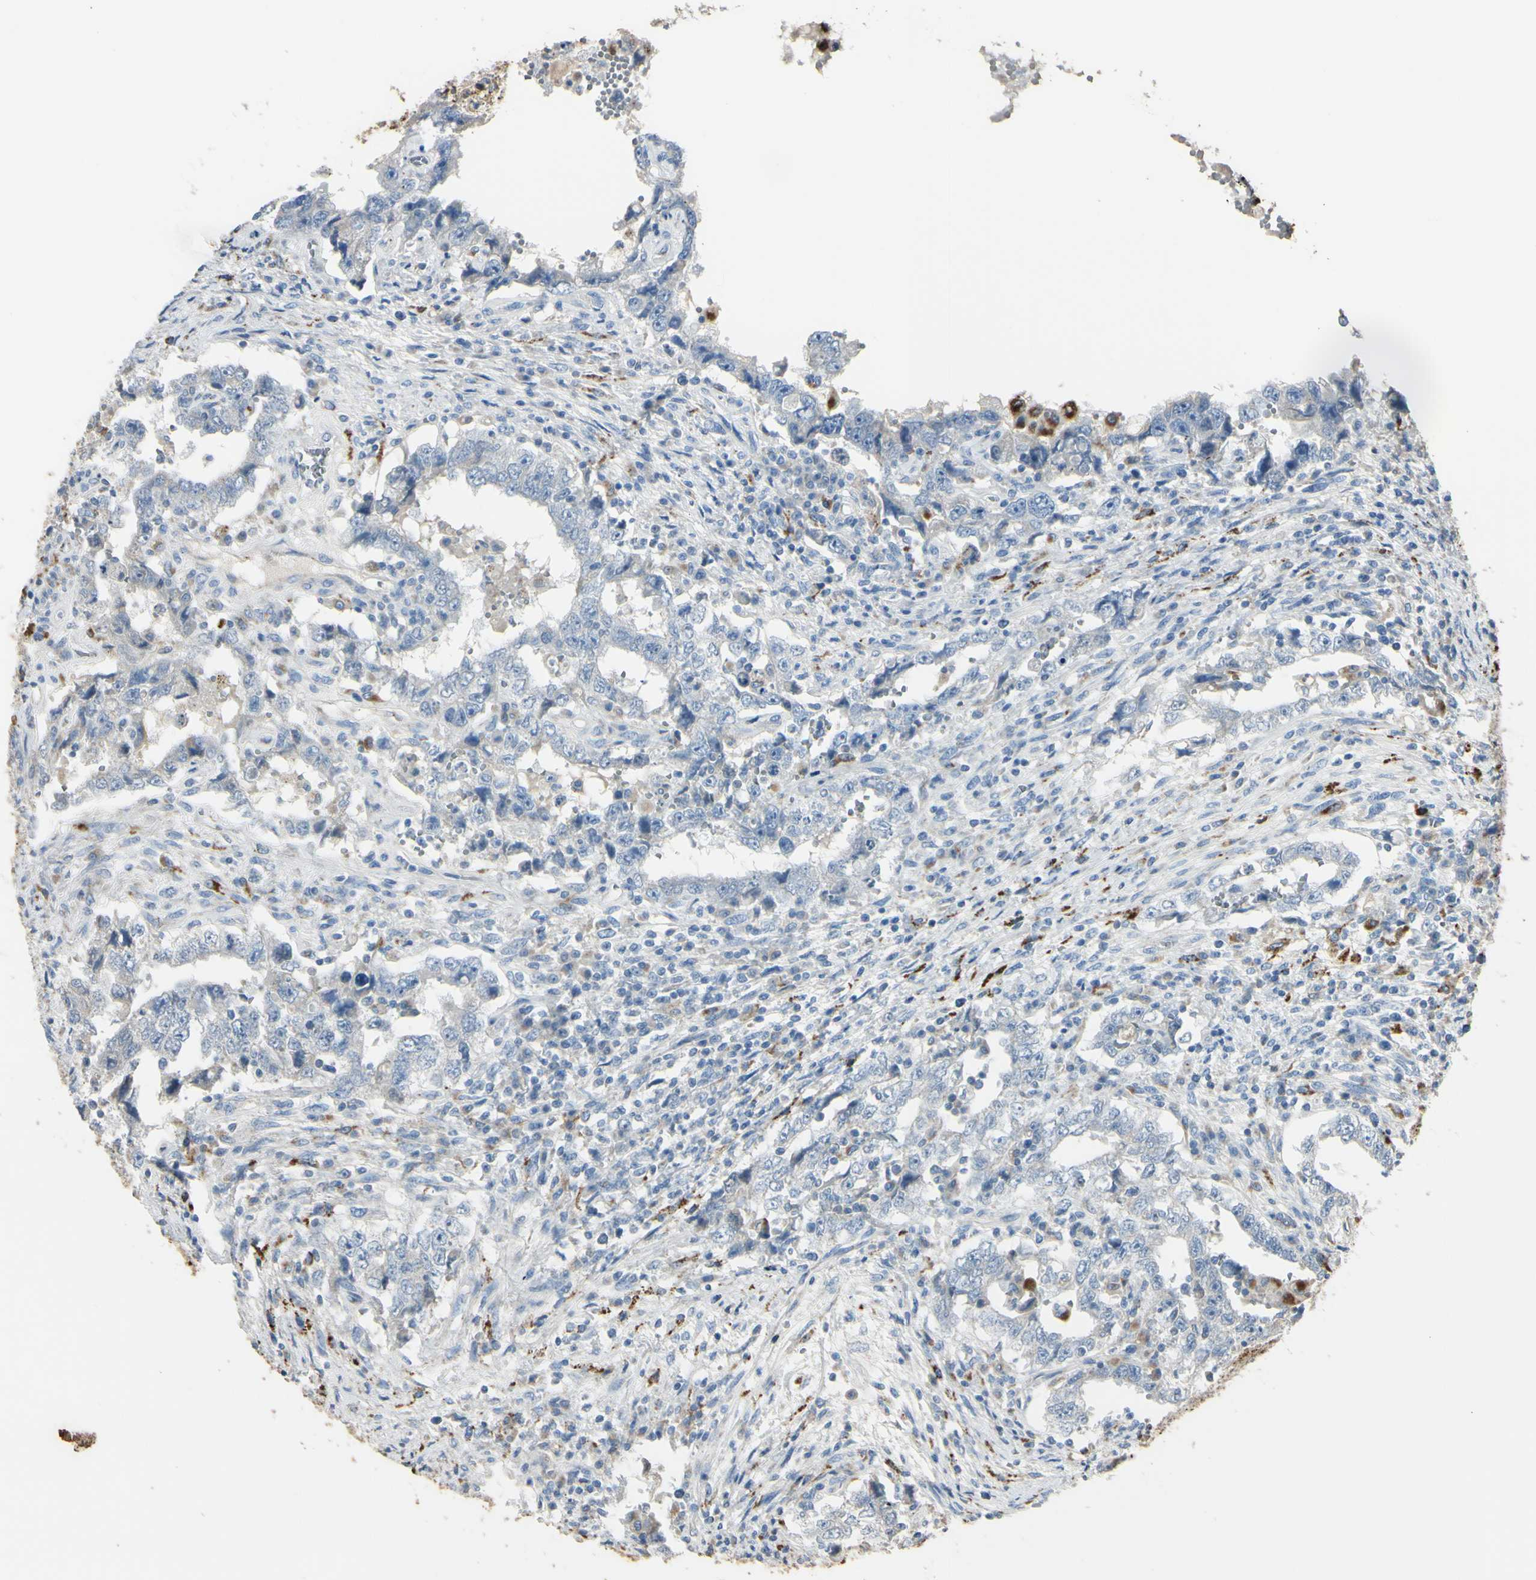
{"staining": {"intensity": "negative", "quantity": "none", "location": "none"}, "tissue": "testis cancer", "cell_type": "Tumor cells", "image_type": "cancer", "snomed": [{"axis": "morphology", "description": "Carcinoma, Embryonal, NOS"}, {"axis": "topography", "description": "Testis"}], "caption": "The image exhibits no staining of tumor cells in testis embryonal carcinoma.", "gene": "ANGPTL1", "patient": {"sex": "male", "age": 26}}